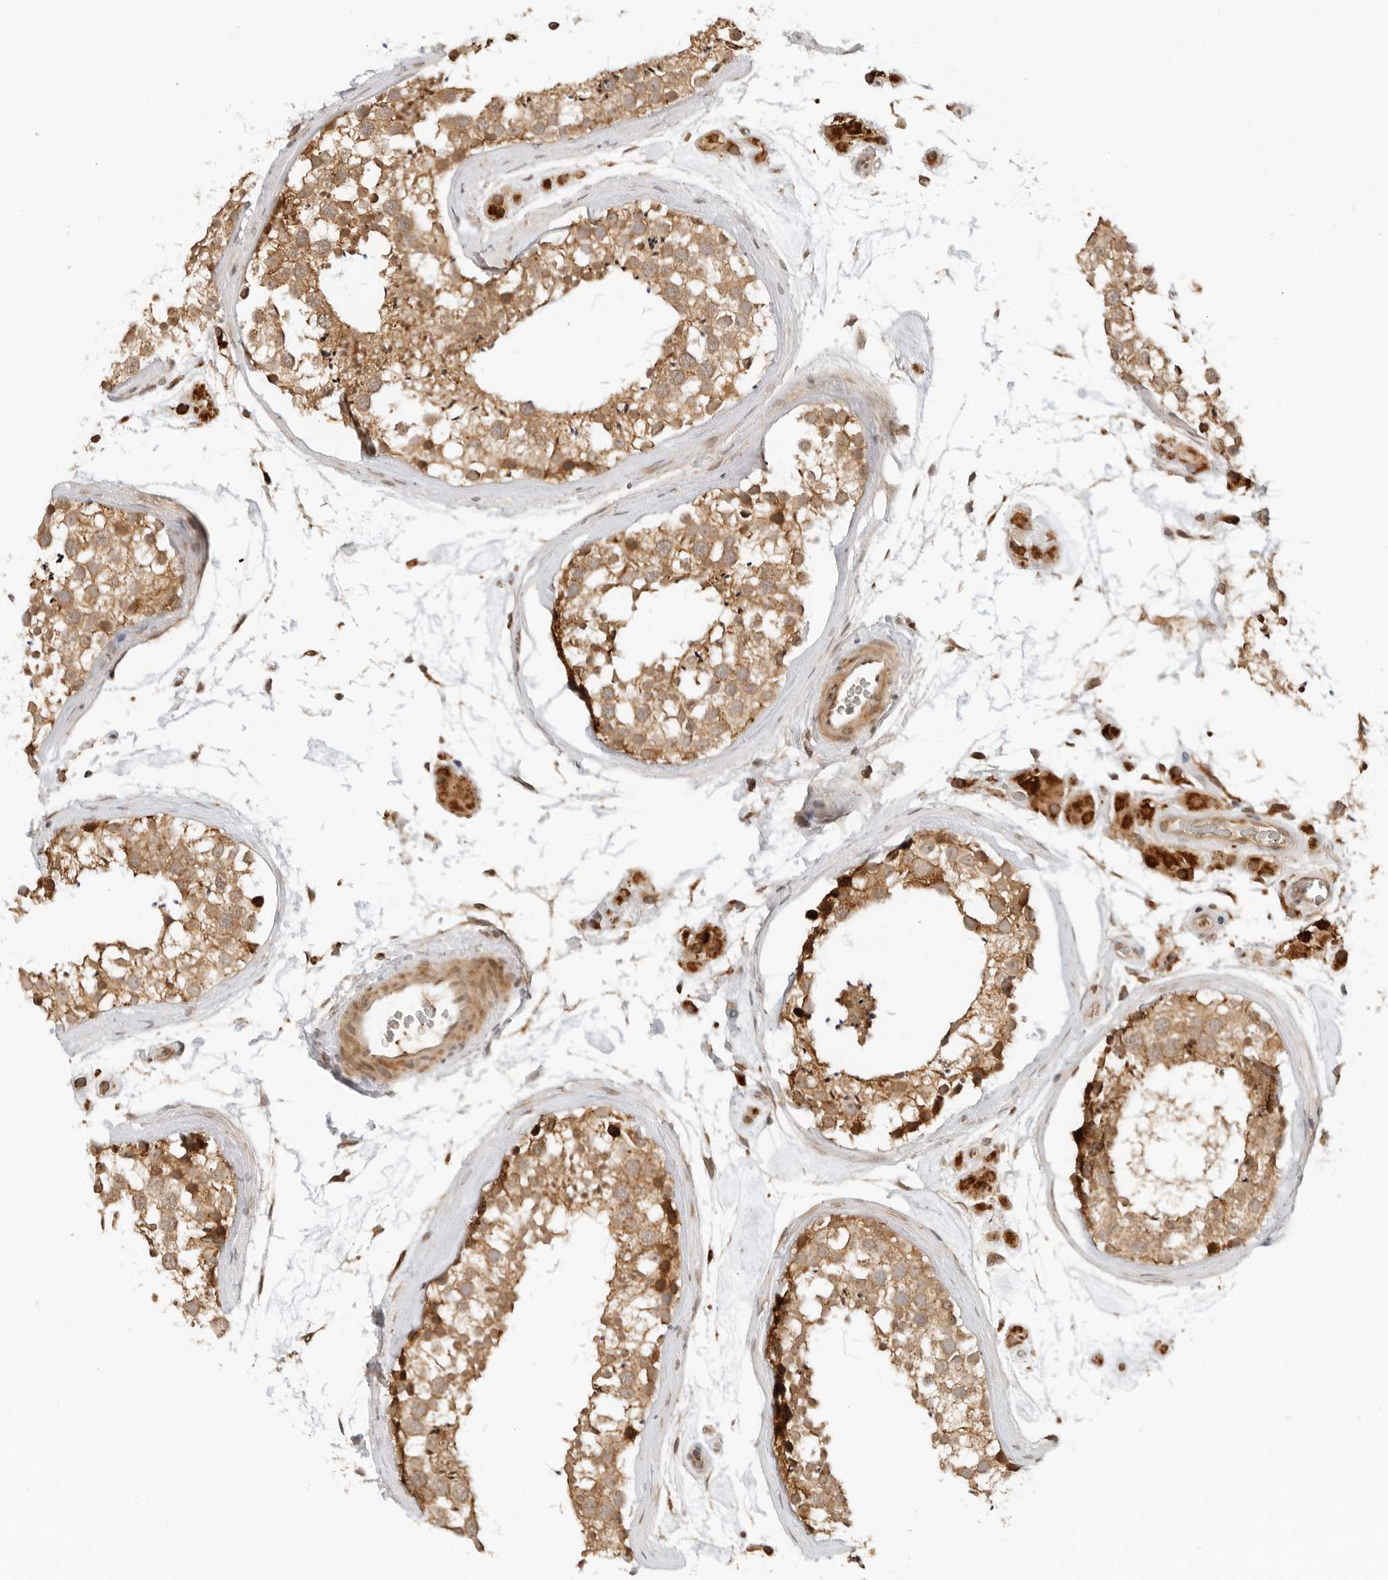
{"staining": {"intensity": "moderate", "quantity": ">75%", "location": "cytoplasmic/membranous"}, "tissue": "testis", "cell_type": "Cells in seminiferous ducts", "image_type": "normal", "snomed": [{"axis": "morphology", "description": "Normal tissue, NOS"}, {"axis": "topography", "description": "Testis"}], "caption": "A brown stain shows moderate cytoplasmic/membranous positivity of a protein in cells in seminiferous ducts of normal testis. The staining was performed using DAB (3,3'-diaminobenzidine) to visualize the protein expression in brown, while the nuclei were stained in blue with hematoxylin (Magnification: 20x).", "gene": "RC3H1", "patient": {"sex": "male", "age": 46}}